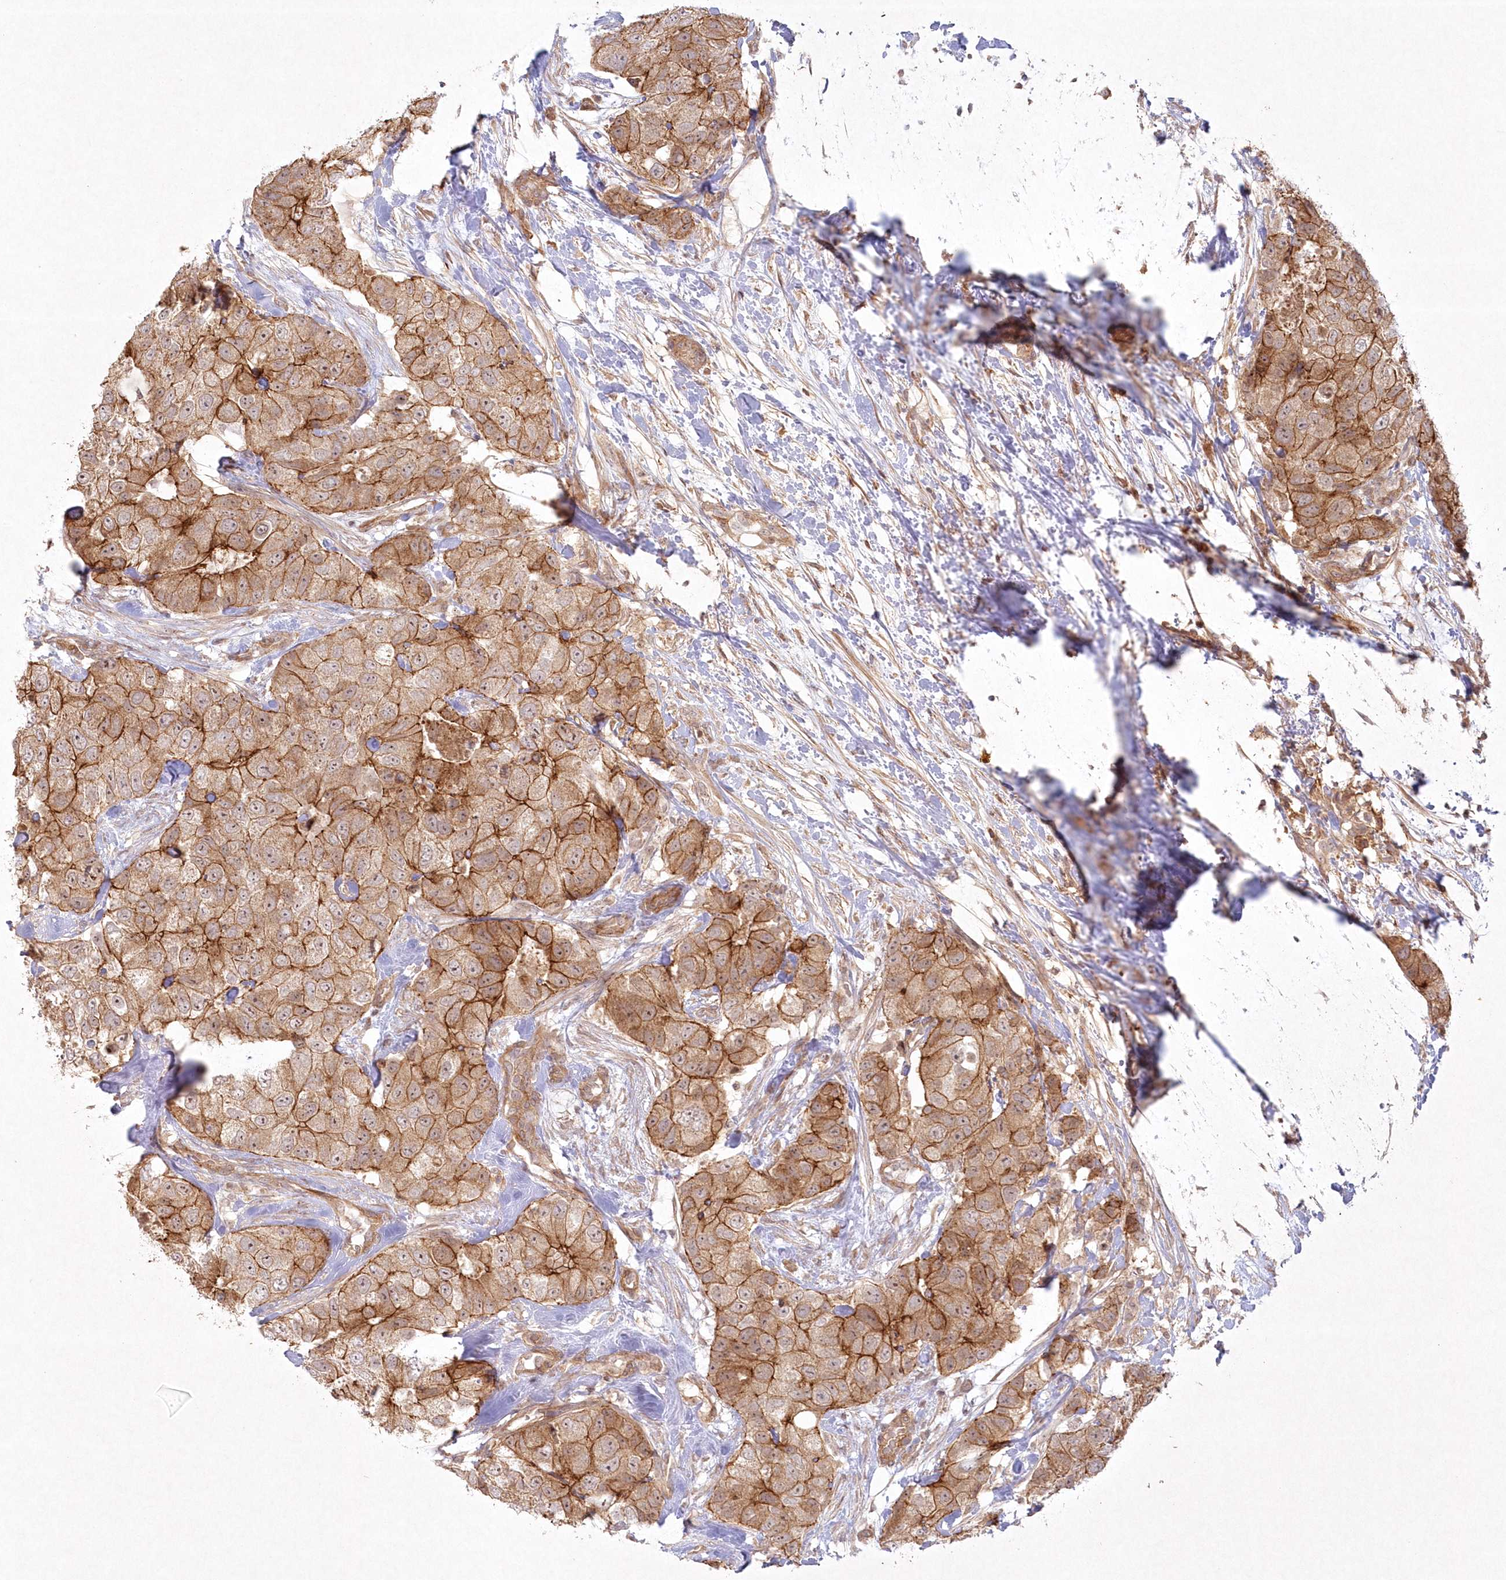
{"staining": {"intensity": "strong", "quantity": ">75%", "location": "cytoplasmic/membranous"}, "tissue": "breast cancer", "cell_type": "Tumor cells", "image_type": "cancer", "snomed": [{"axis": "morphology", "description": "Duct carcinoma"}, {"axis": "topography", "description": "Breast"}], "caption": "Invasive ductal carcinoma (breast) stained with a protein marker shows strong staining in tumor cells.", "gene": "TOGARAM2", "patient": {"sex": "female", "age": 62}}